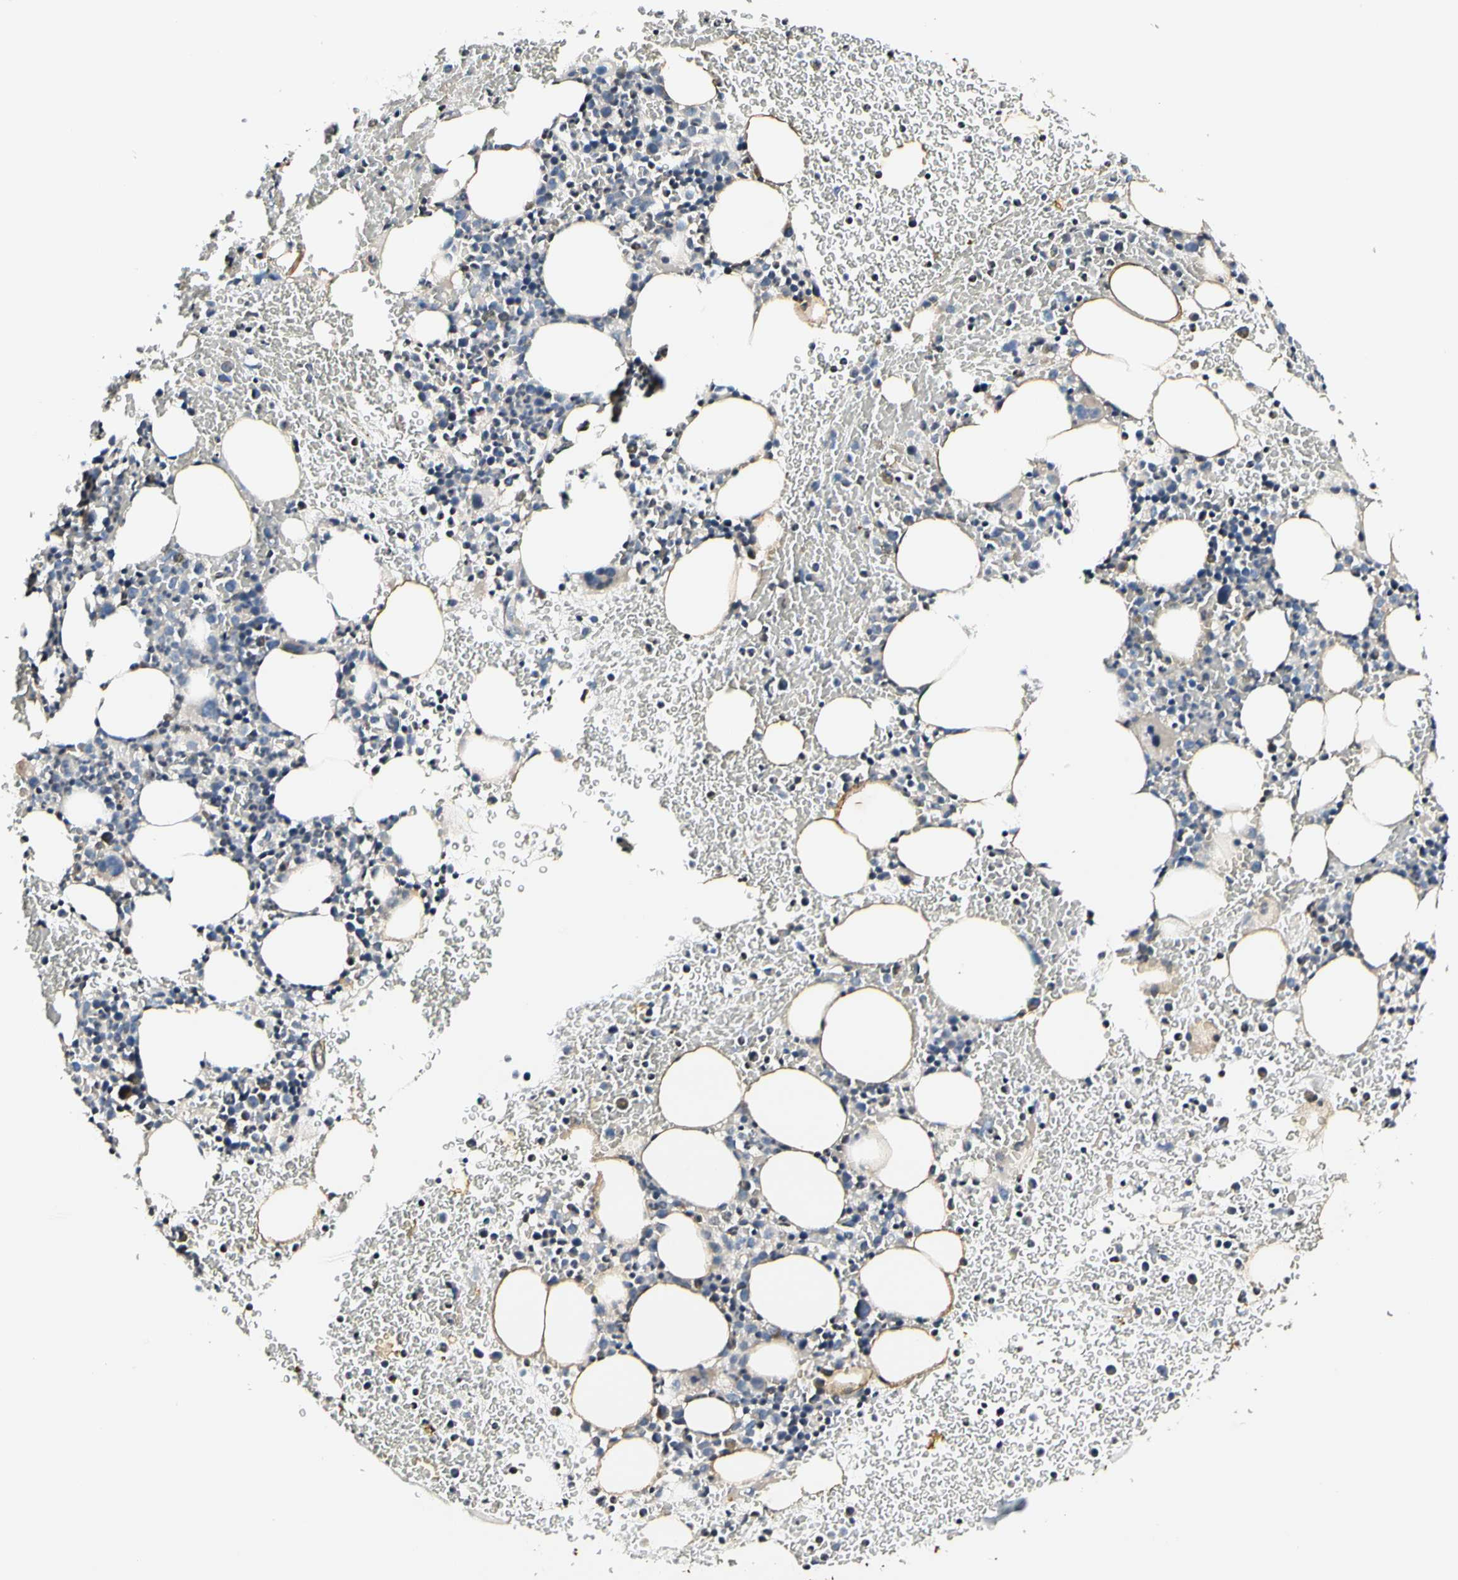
{"staining": {"intensity": "negative", "quantity": "none", "location": "none"}, "tissue": "bone marrow", "cell_type": "Hematopoietic cells", "image_type": "normal", "snomed": [{"axis": "morphology", "description": "Normal tissue, NOS"}, {"axis": "morphology", "description": "Inflammation, NOS"}, {"axis": "topography", "description": "Bone marrow"}], "caption": "Protein analysis of normal bone marrow demonstrates no significant expression in hematopoietic cells.", "gene": "SOX30", "patient": {"sex": "female", "age": 54}}